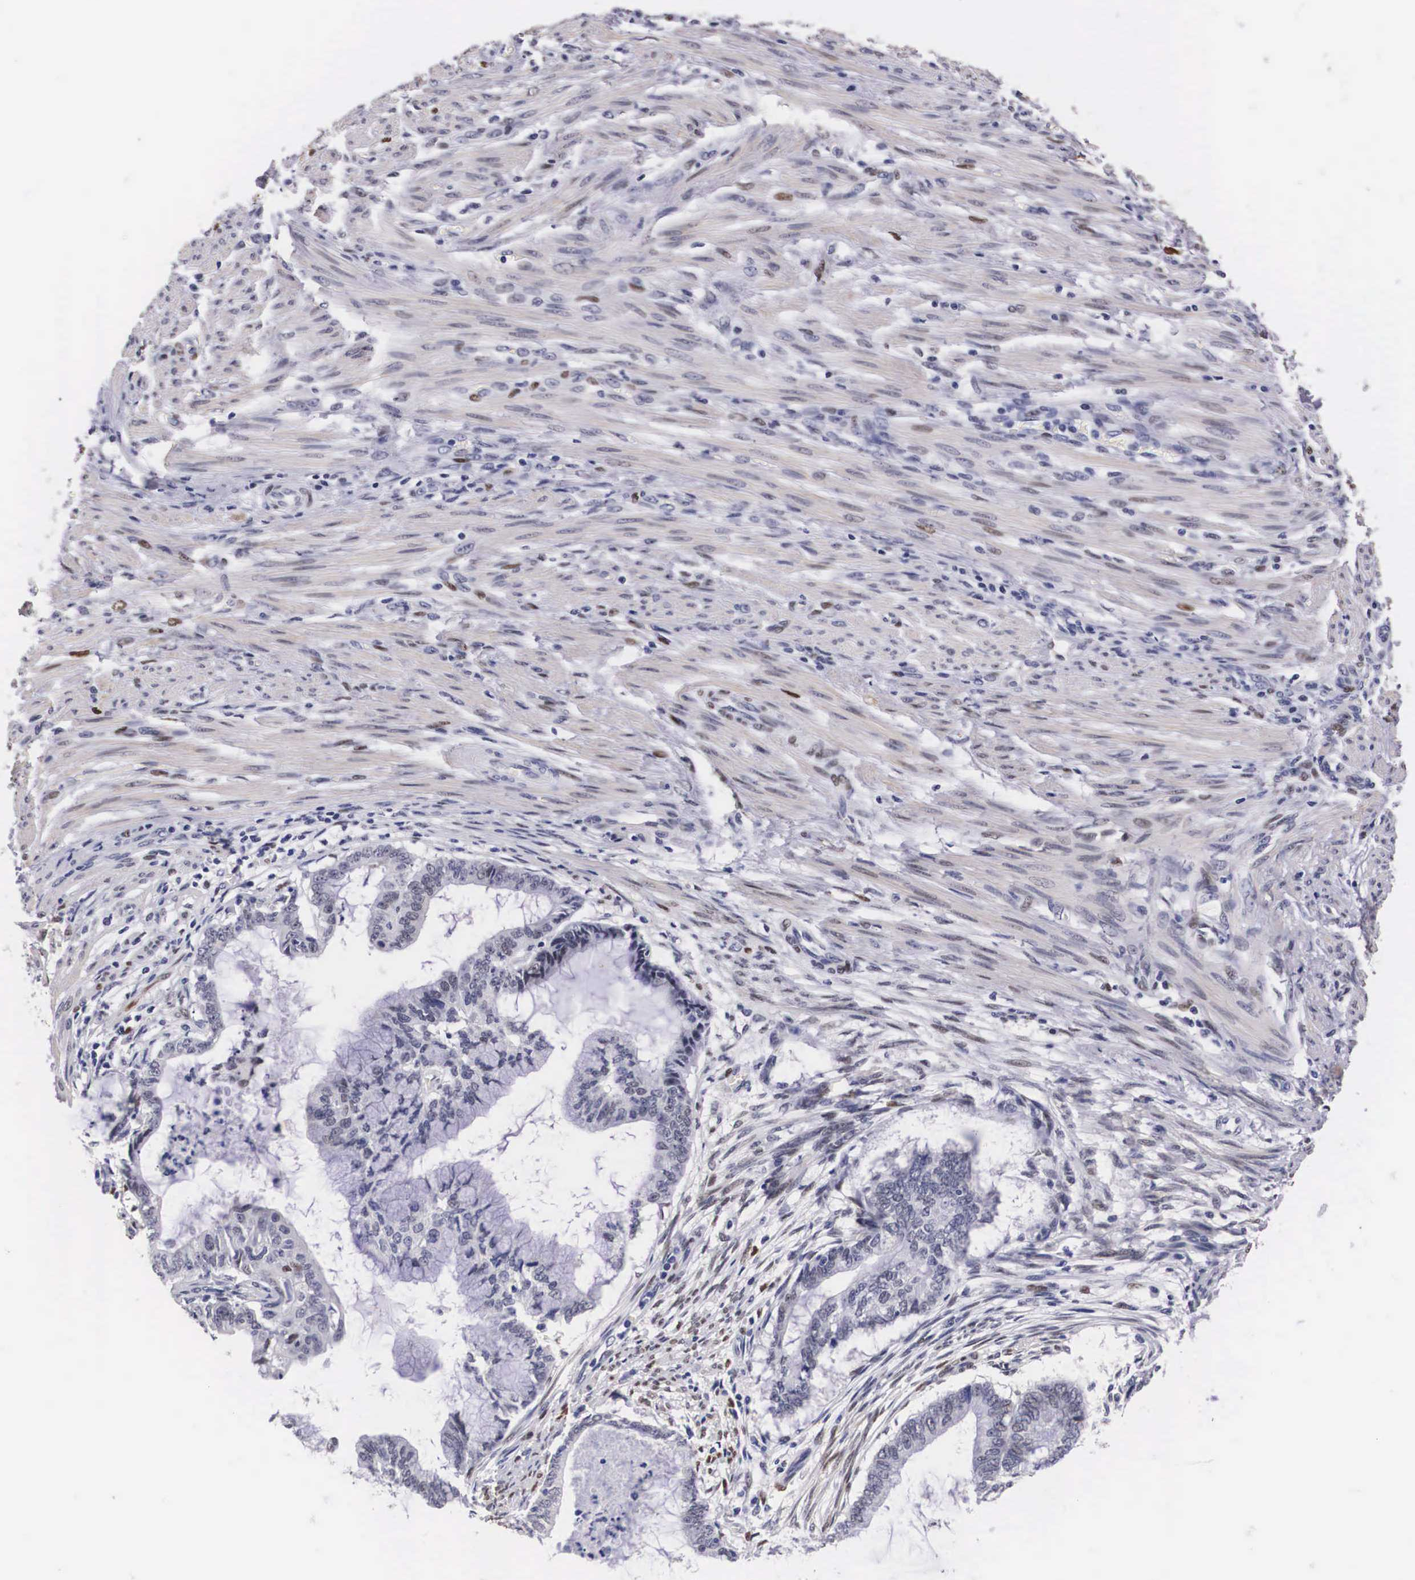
{"staining": {"intensity": "weak", "quantity": "<25%", "location": "nuclear"}, "tissue": "endometrial cancer", "cell_type": "Tumor cells", "image_type": "cancer", "snomed": [{"axis": "morphology", "description": "Adenocarcinoma, NOS"}, {"axis": "topography", "description": "Endometrium"}], "caption": "This histopathology image is of endometrial adenocarcinoma stained with IHC to label a protein in brown with the nuclei are counter-stained blue. There is no expression in tumor cells.", "gene": "KHDRBS3", "patient": {"sex": "female", "age": 63}}